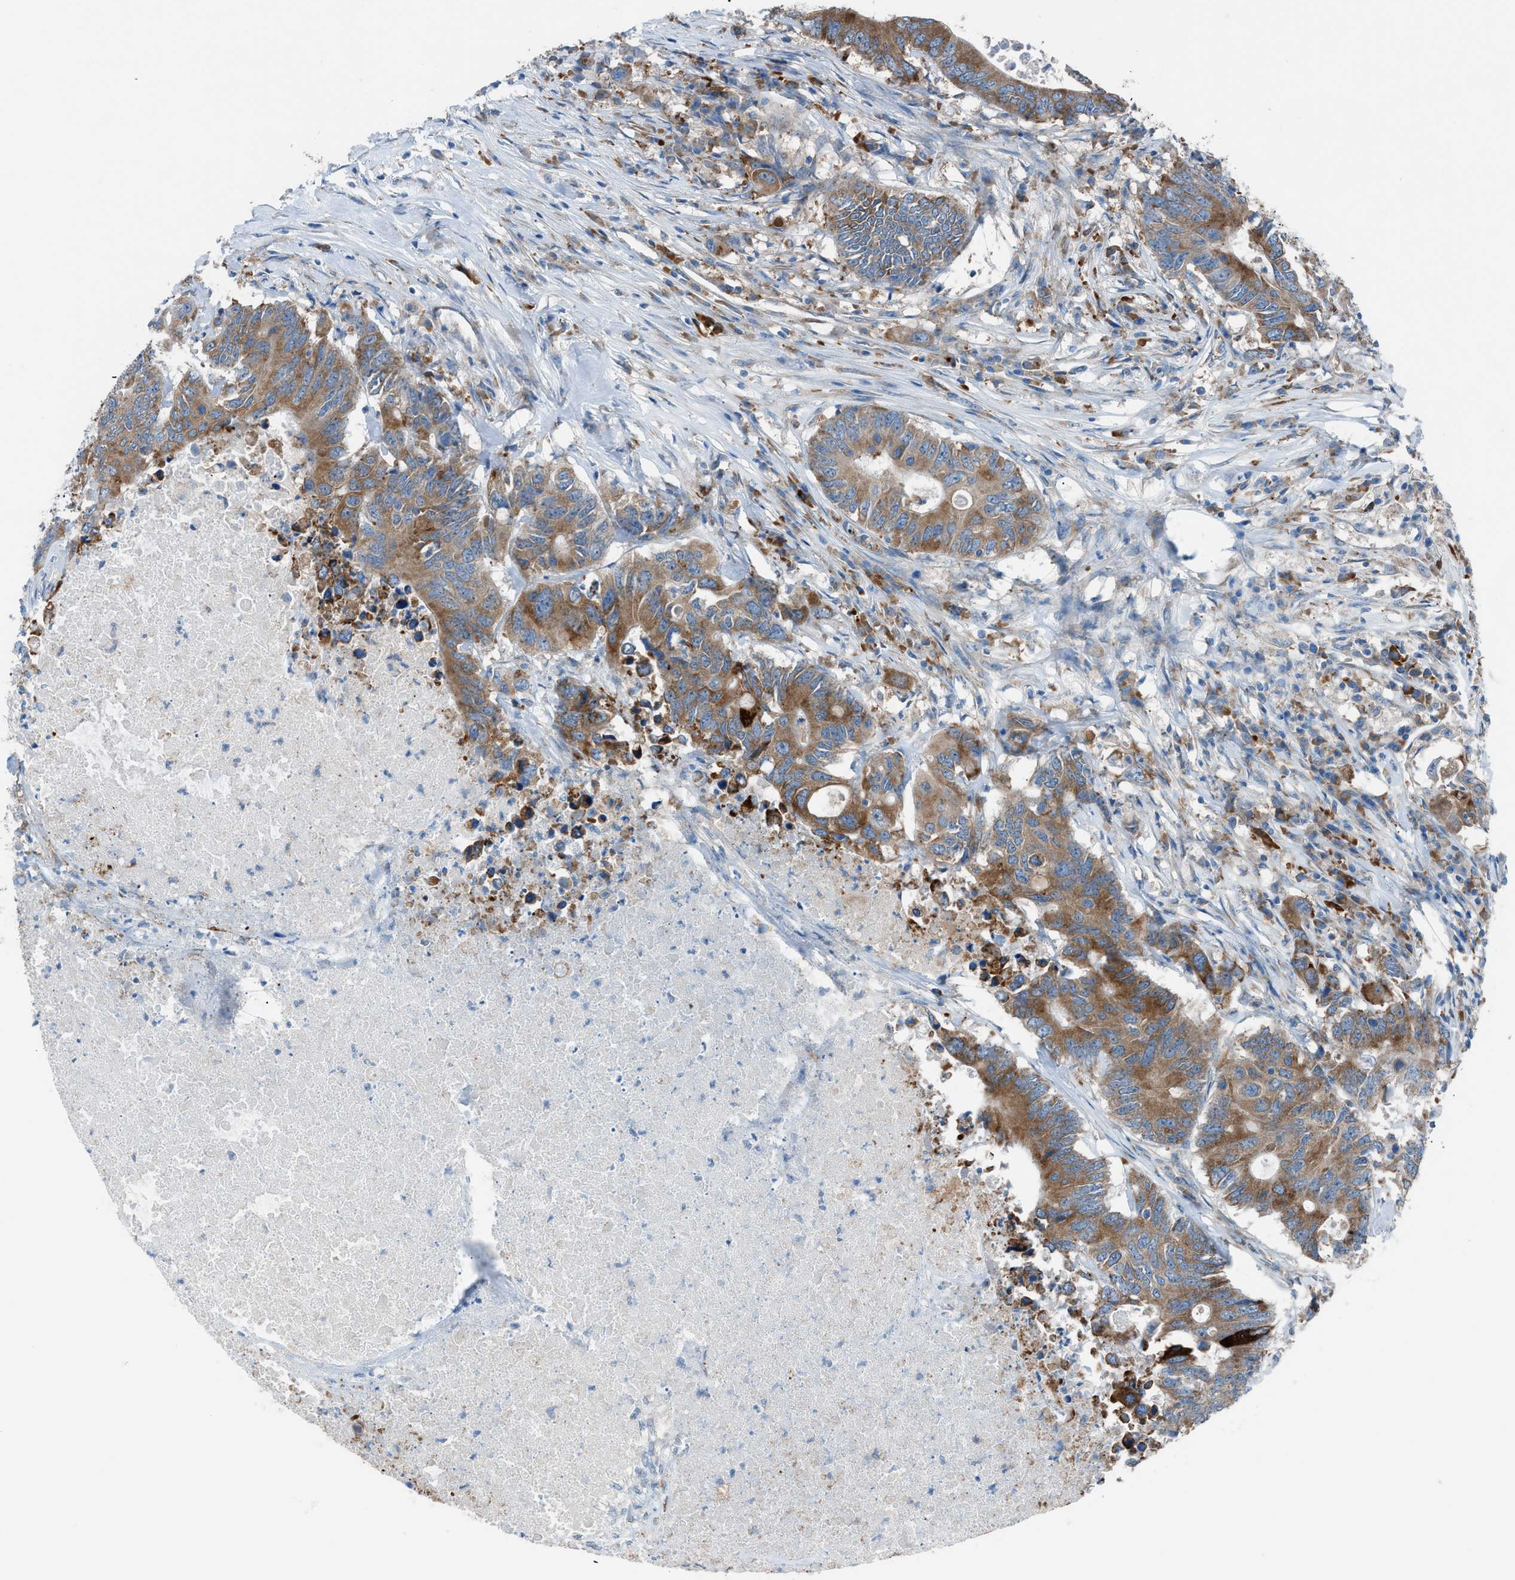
{"staining": {"intensity": "moderate", "quantity": ">75%", "location": "cytoplasmic/membranous"}, "tissue": "colorectal cancer", "cell_type": "Tumor cells", "image_type": "cancer", "snomed": [{"axis": "morphology", "description": "Adenocarcinoma, NOS"}, {"axis": "topography", "description": "Colon"}], "caption": "This photomicrograph shows IHC staining of colorectal adenocarcinoma, with medium moderate cytoplasmic/membranous expression in about >75% of tumor cells.", "gene": "HEG1", "patient": {"sex": "male", "age": 71}}